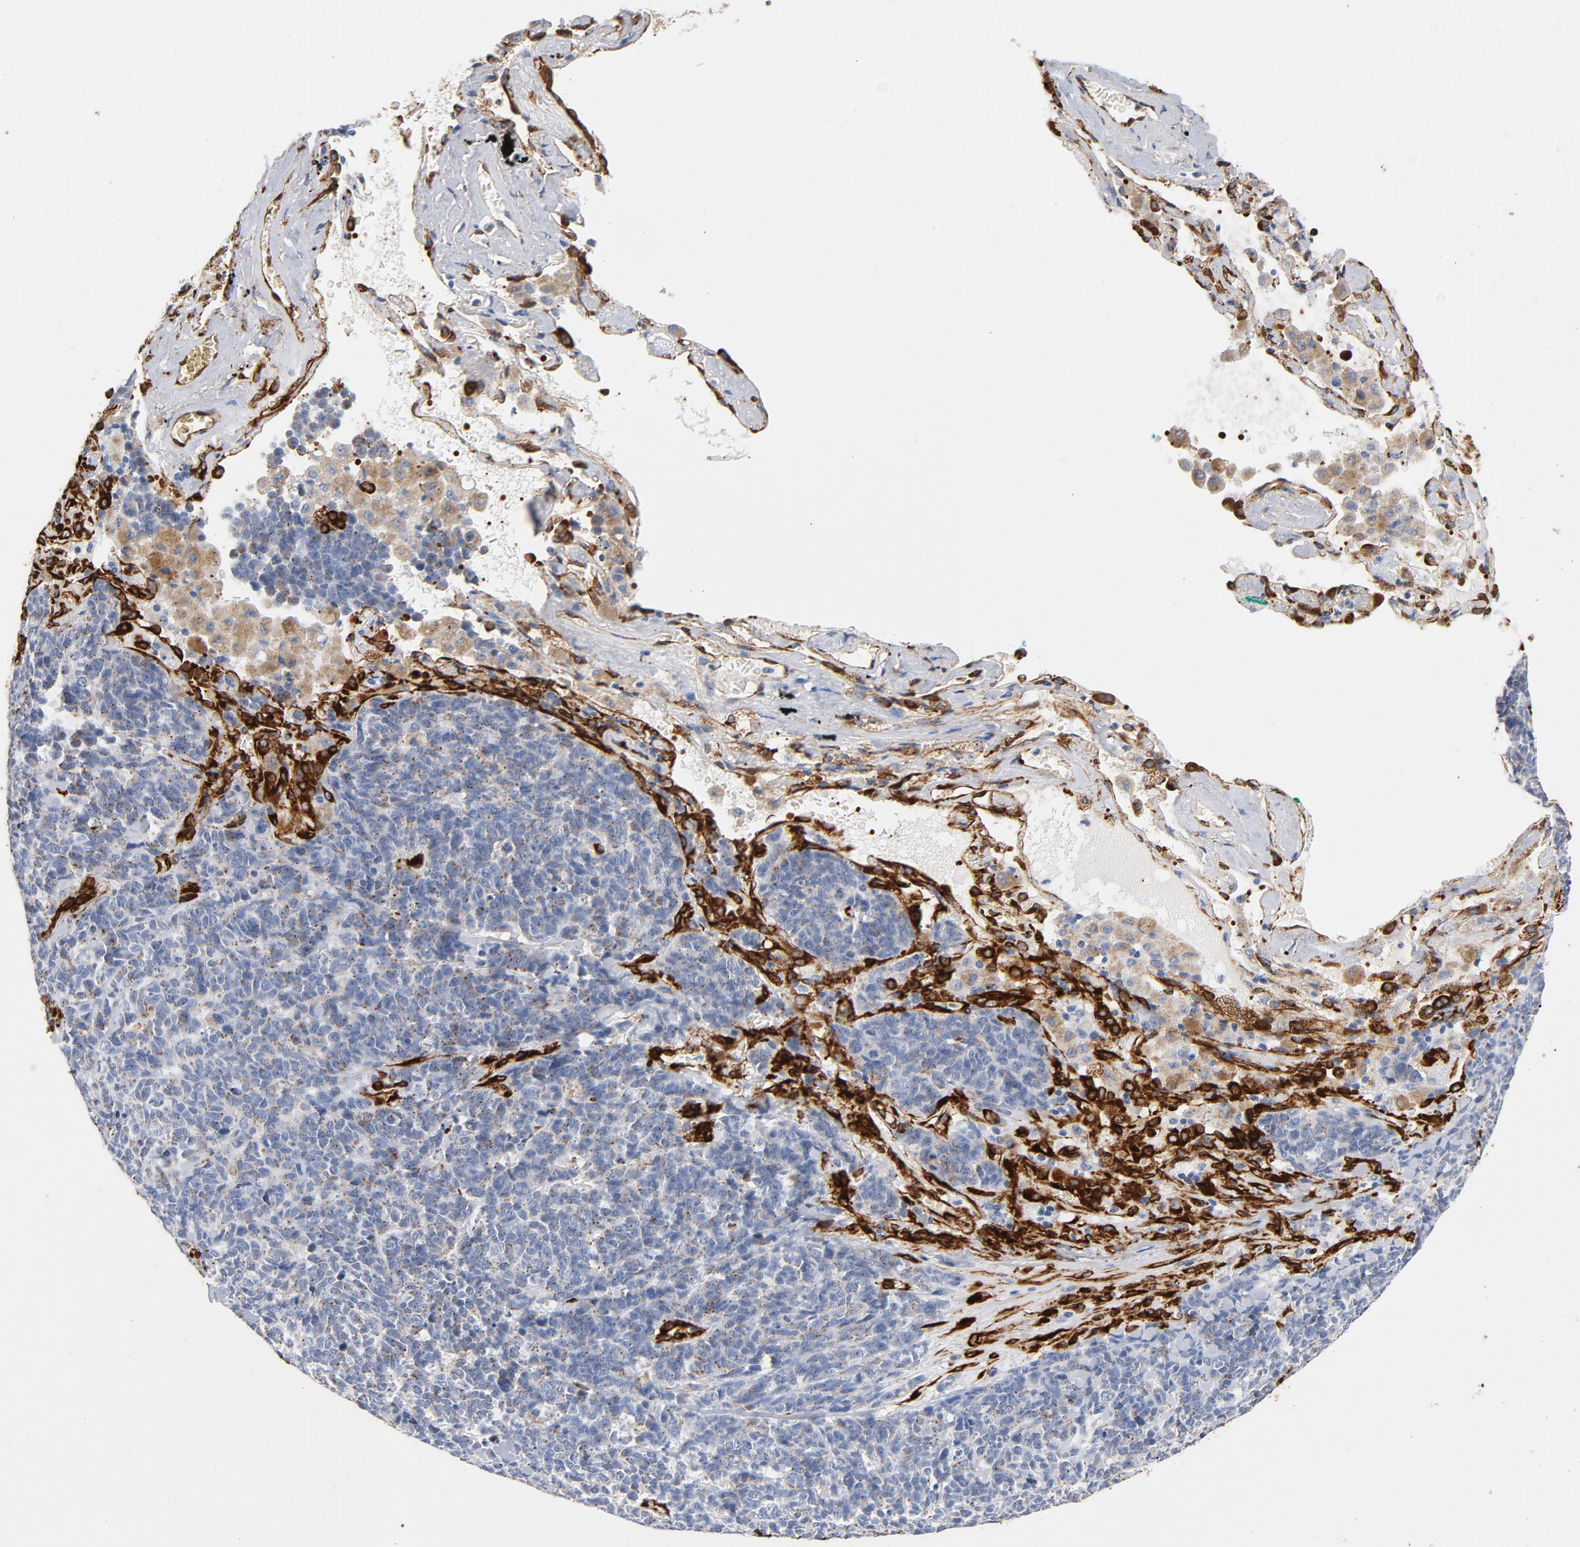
{"staining": {"intensity": "weak", "quantity": "25%-75%", "location": "cytoplasmic/membranous"}, "tissue": "lung cancer", "cell_type": "Tumor cells", "image_type": "cancer", "snomed": [{"axis": "morphology", "description": "Neoplasm, malignant, NOS"}, {"axis": "topography", "description": "Lung"}], "caption": "Neoplasm (malignant) (lung) stained with immunohistochemistry (IHC) shows weak cytoplasmic/membranous positivity in approximately 25%-75% of tumor cells.", "gene": "SERPINH1", "patient": {"sex": "female", "age": 58}}